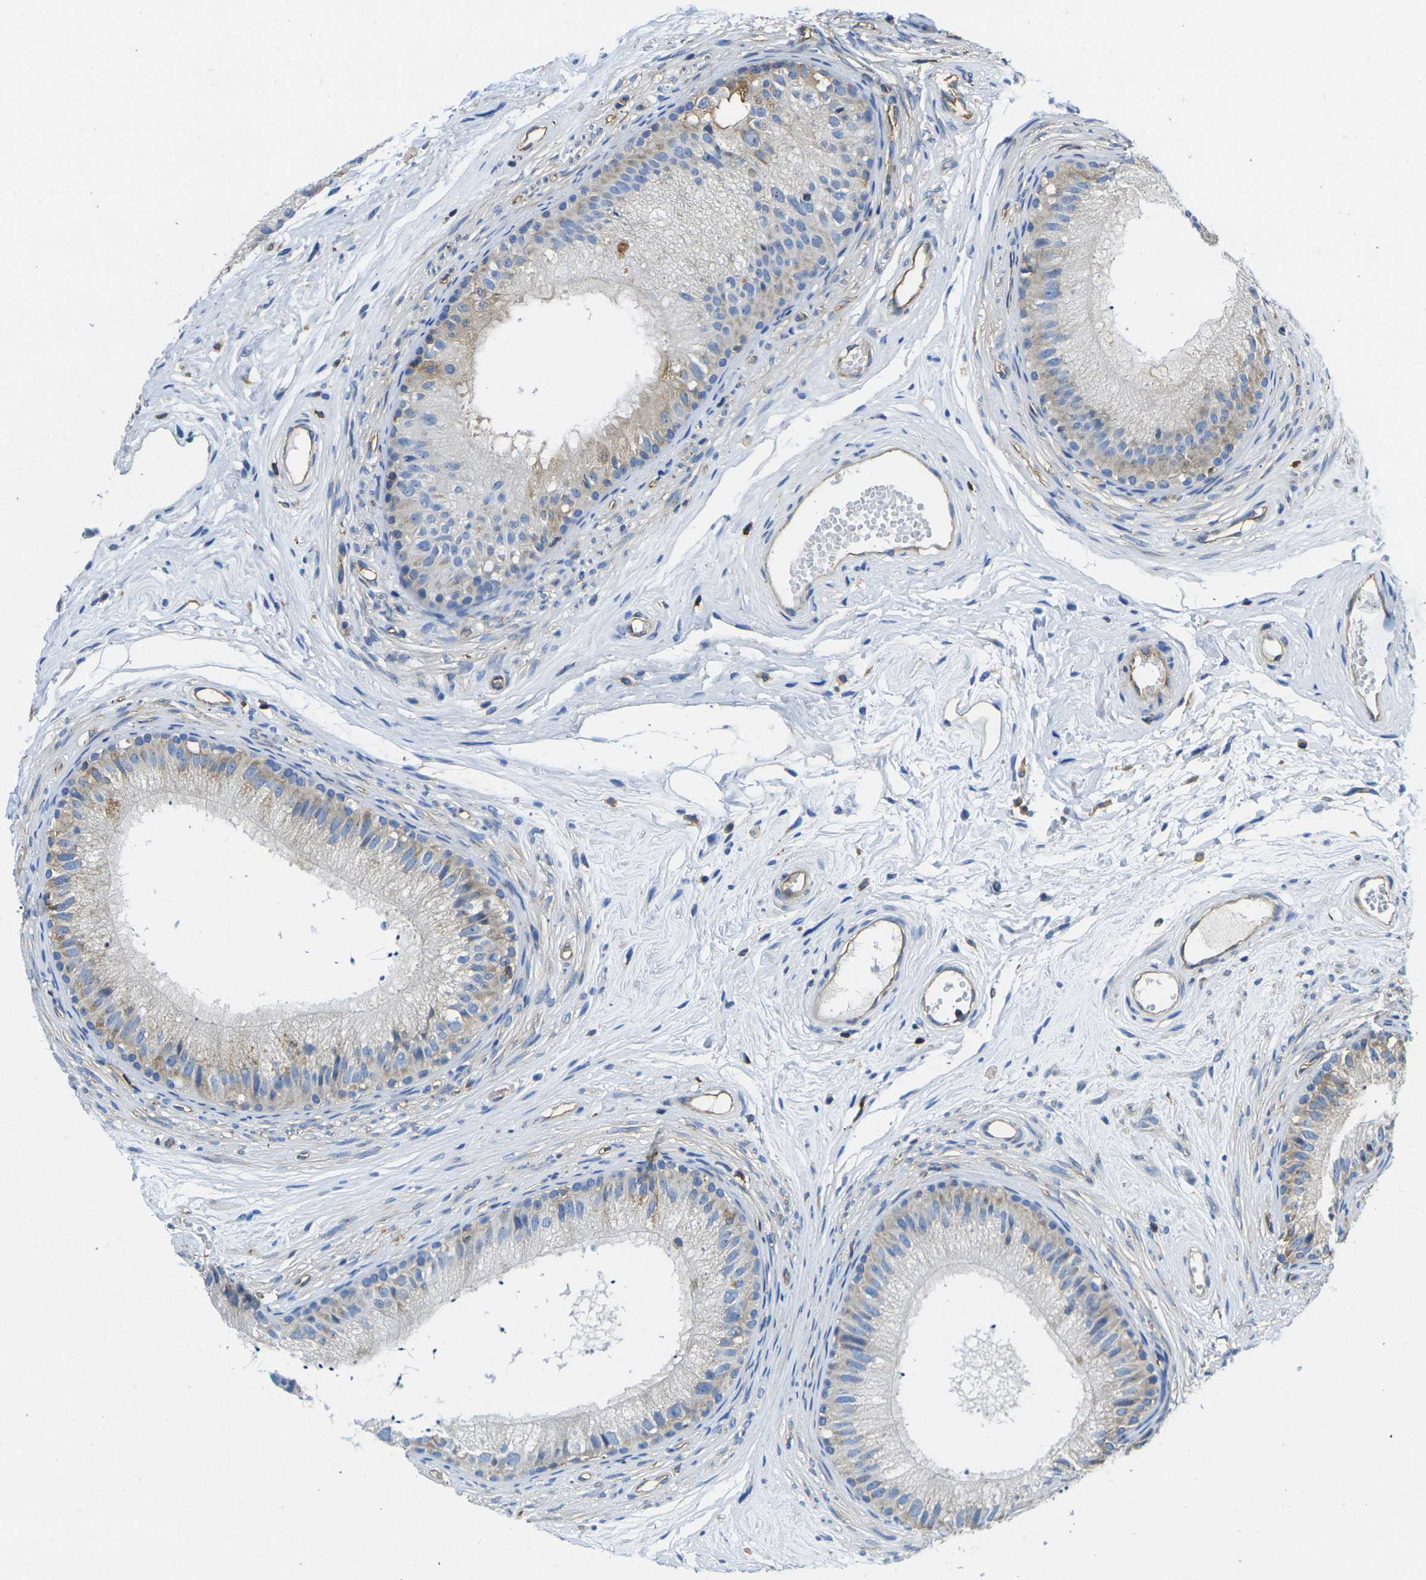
{"staining": {"intensity": "moderate", "quantity": "25%-75%", "location": "cytoplasmic/membranous"}, "tissue": "epididymis", "cell_type": "Glandular cells", "image_type": "normal", "snomed": [{"axis": "morphology", "description": "Normal tissue, NOS"}, {"axis": "topography", "description": "Epididymis"}], "caption": "Protein expression analysis of benign human epididymis reveals moderate cytoplasmic/membranous expression in approximately 25%-75% of glandular cells.", "gene": "FAM110D", "patient": {"sex": "male", "age": 56}}